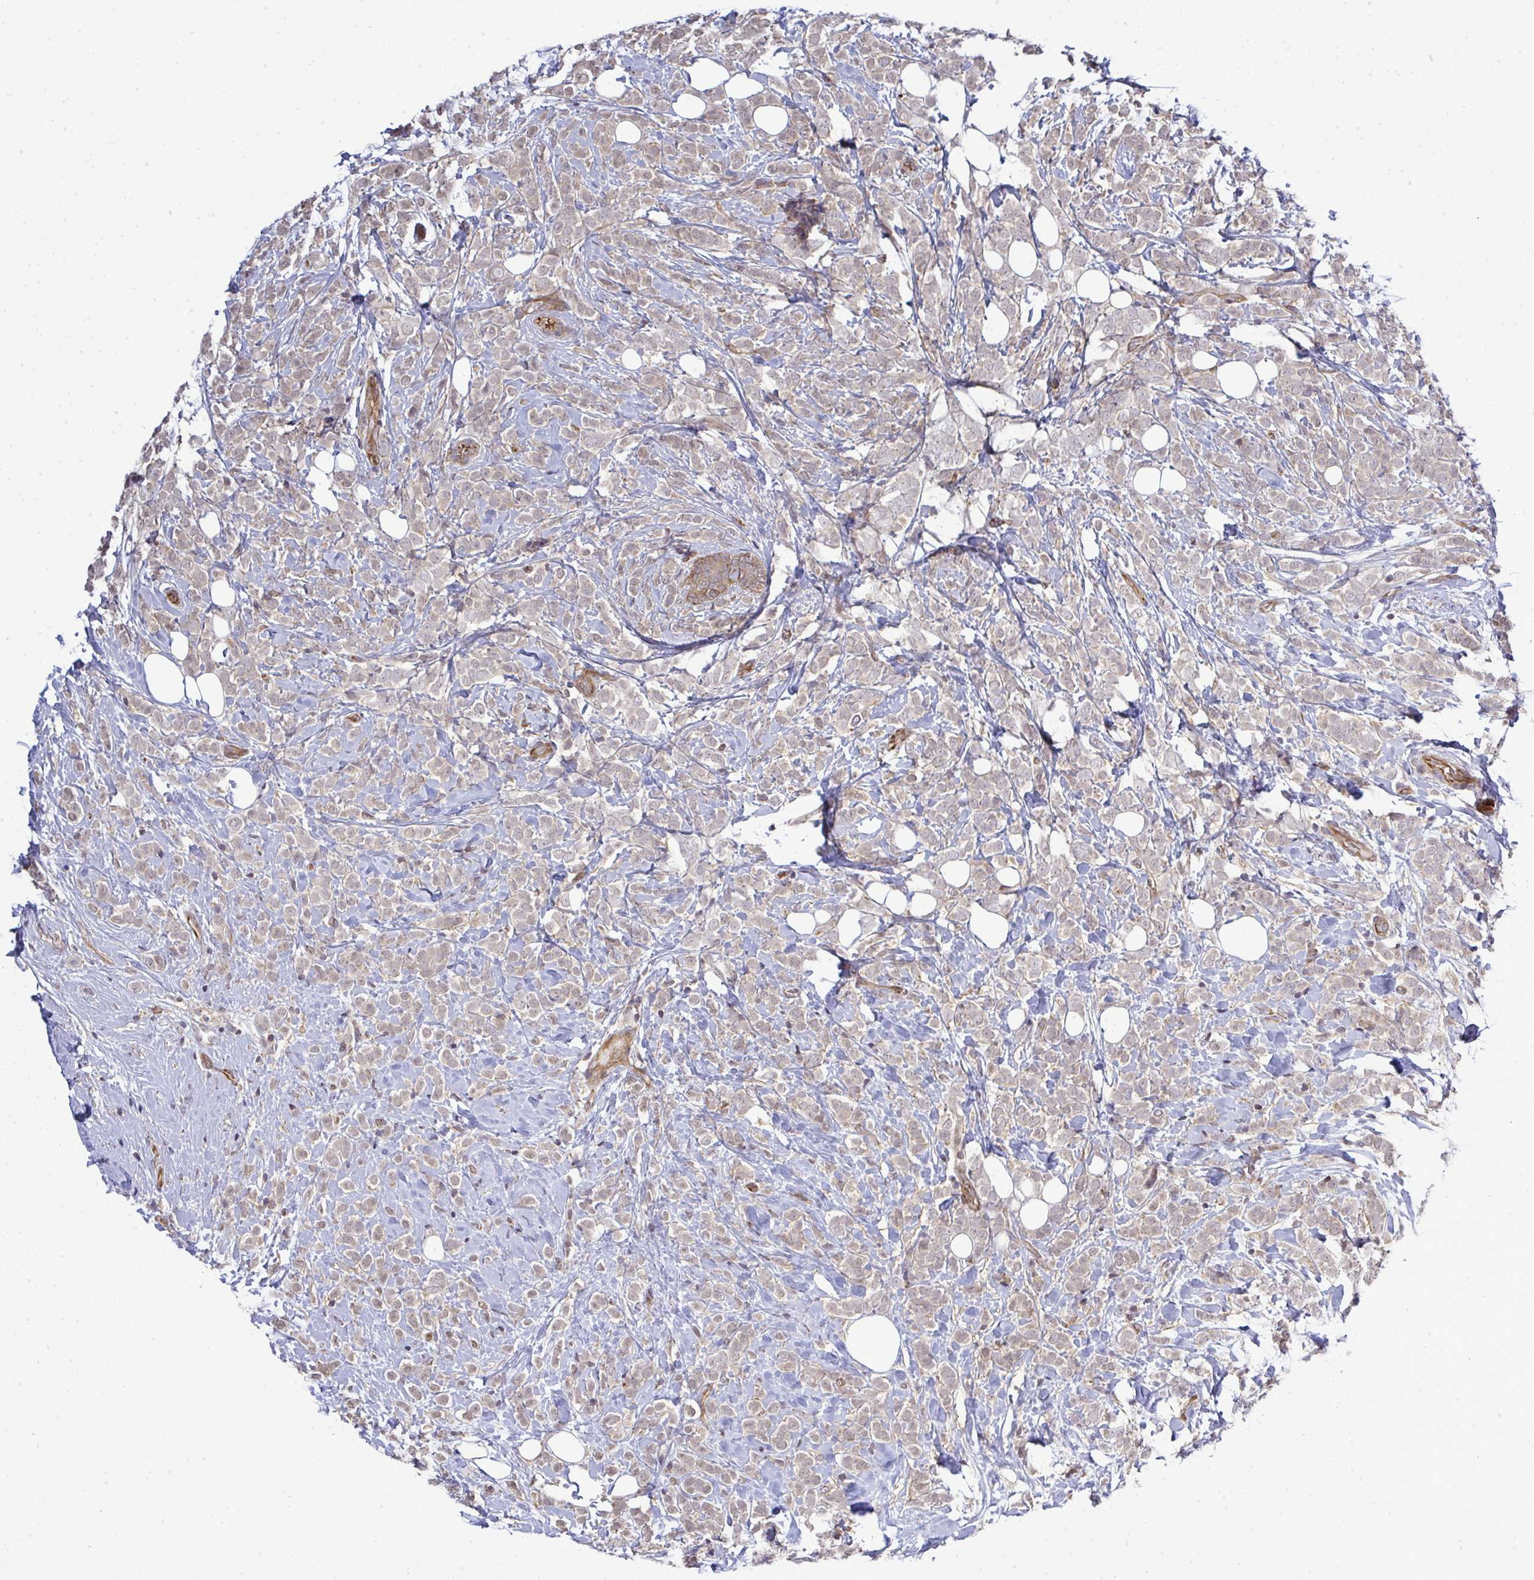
{"staining": {"intensity": "weak", "quantity": ">75%", "location": "cytoplasmic/membranous"}, "tissue": "breast cancer", "cell_type": "Tumor cells", "image_type": "cancer", "snomed": [{"axis": "morphology", "description": "Lobular carcinoma"}, {"axis": "topography", "description": "Breast"}], "caption": "Breast cancer (lobular carcinoma) stained with a brown dye exhibits weak cytoplasmic/membranous positive expression in about >75% of tumor cells.", "gene": "FUT10", "patient": {"sex": "female", "age": 49}}